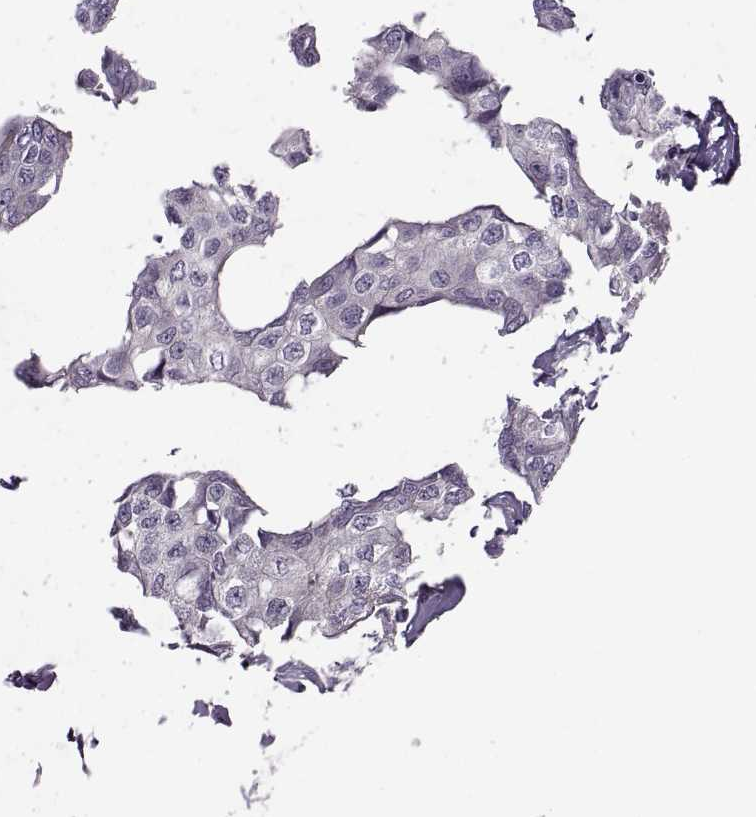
{"staining": {"intensity": "negative", "quantity": "none", "location": "none"}, "tissue": "breast cancer", "cell_type": "Tumor cells", "image_type": "cancer", "snomed": [{"axis": "morphology", "description": "Duct carcinoma"}, {"axis": "topography", "description": "Breast"}], "caption": "Tumor cells show no significant staining in breast infiltrating ductal carcinoma.", "gene": "SLC2A3", "patient": {"sex": "female", "age": 80}}